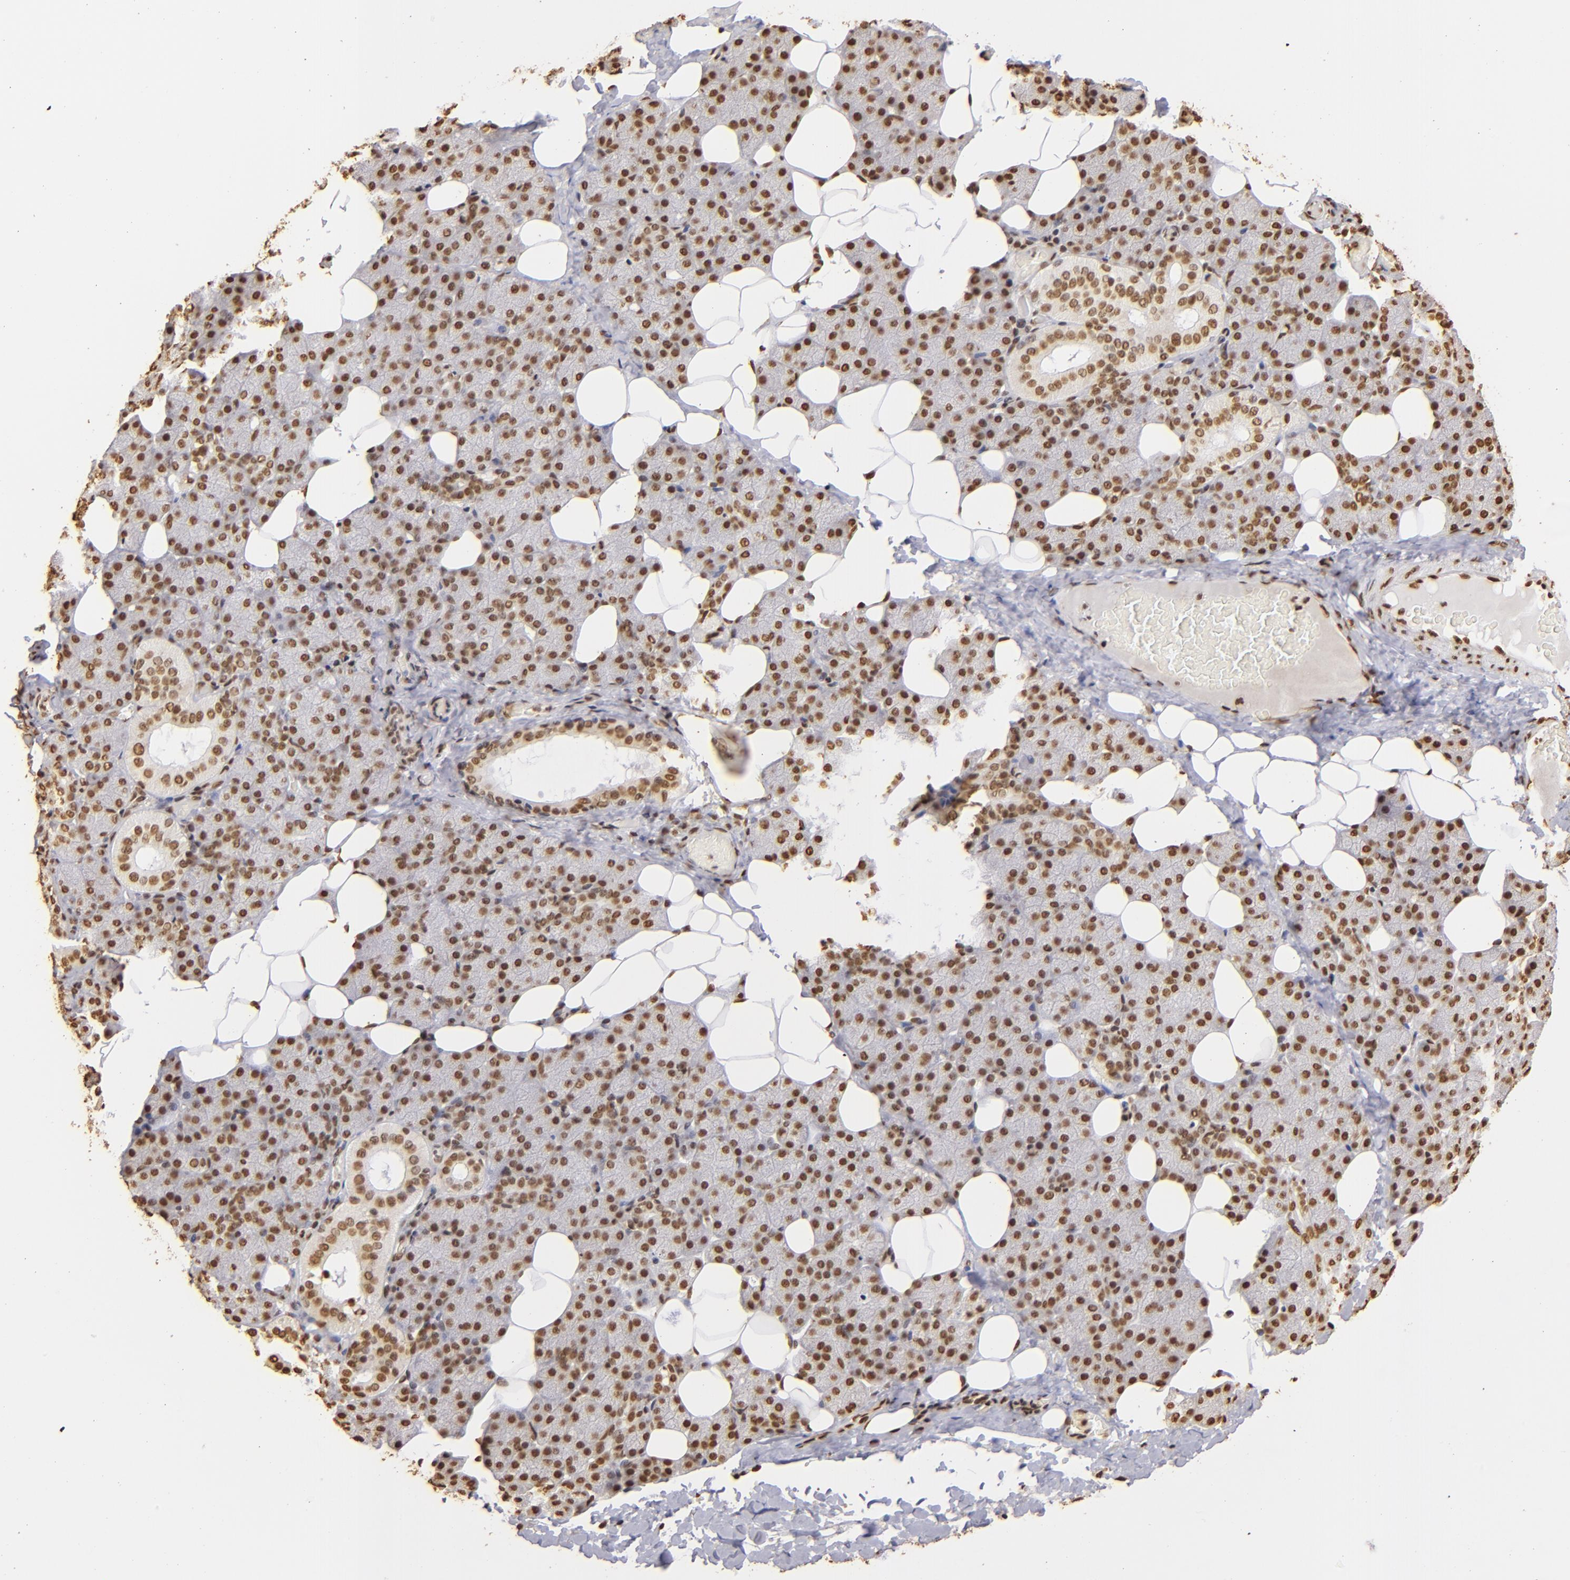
{"staining": {"intensity": "strong", "quantity": ">75%", "location": "nuclear"}, "tissue": "salivary gland", "cell_type": "Glandular cells", "image_type": "normal", "snomed": [{"axis": "morphology", "description": "Normal tissue, NOS"}, {"axis": "topography", "description": "Lymph node"}, {"axis": "topography", "description": "Salivary gland"}], "caption": "Glandular cells show high levels of strong nuclear expression in approximately >75% of cells in unremarkable human salivary gland.", "gene": "ILF3", "patient": {"sex": "male", "age": 8}}